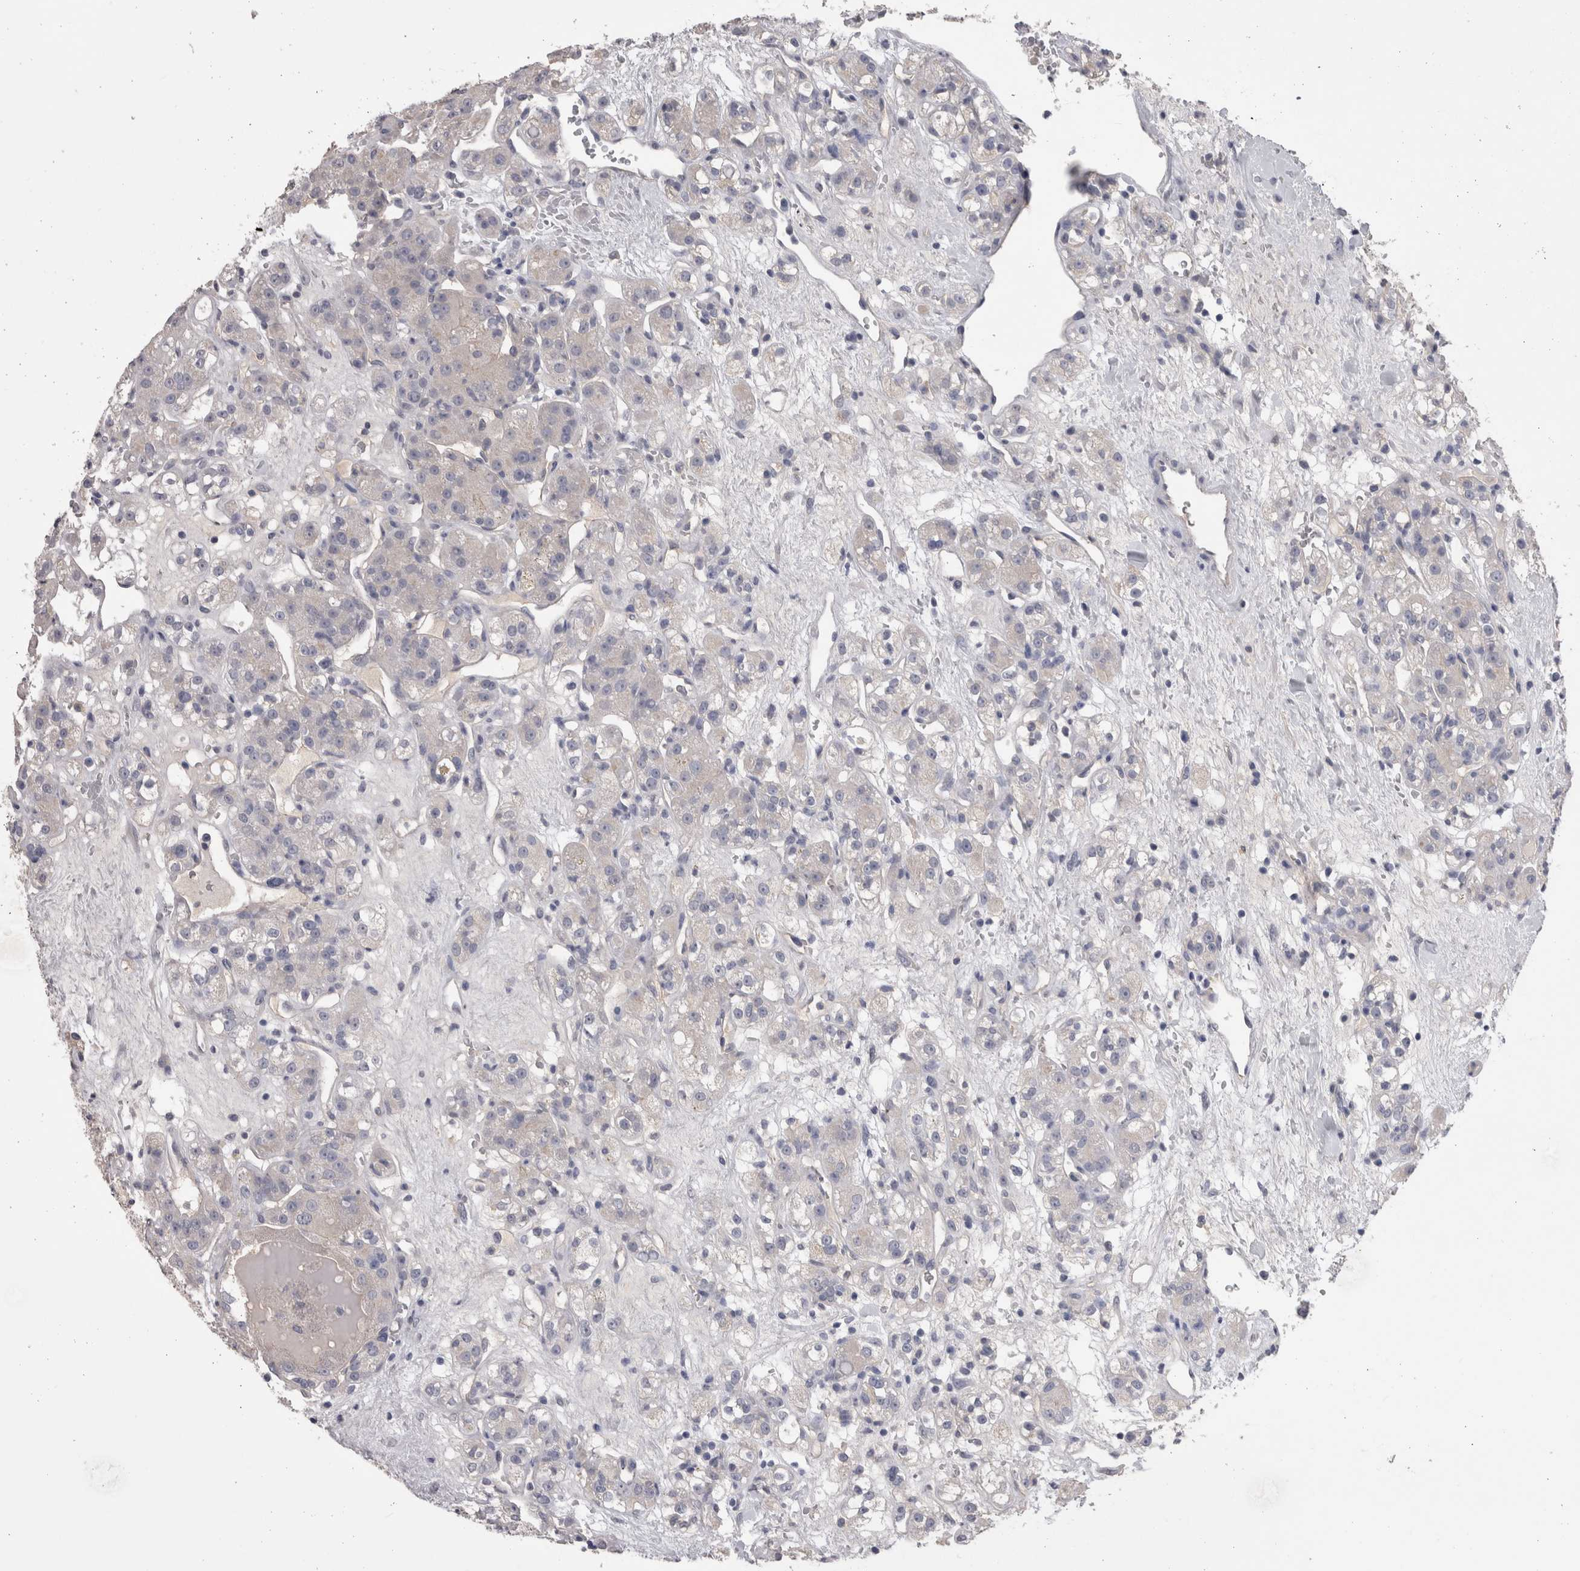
{"staining": {"intensity": "negative", "quantity": "none", "location": "none"}, "tissue": "renal cancer", "cell_type": "Tumor cells", "image_type": "cancer", "snomed": [{"axis": "morphology", "description": "Normal tissue, NOS"}, {"axis": "morphology", "description": "Adenocarcinoma, NOS"}, {"axis": "topography", "description": "Kidney"}], "caption": "The immunohistochemistry (IHC) image has no significant positivity in tumor cells of renal cancer tissue. Nuclei are stained in blue.", "gene": "NECTIN2", "patient": {"sex": "male", "age": 61}}